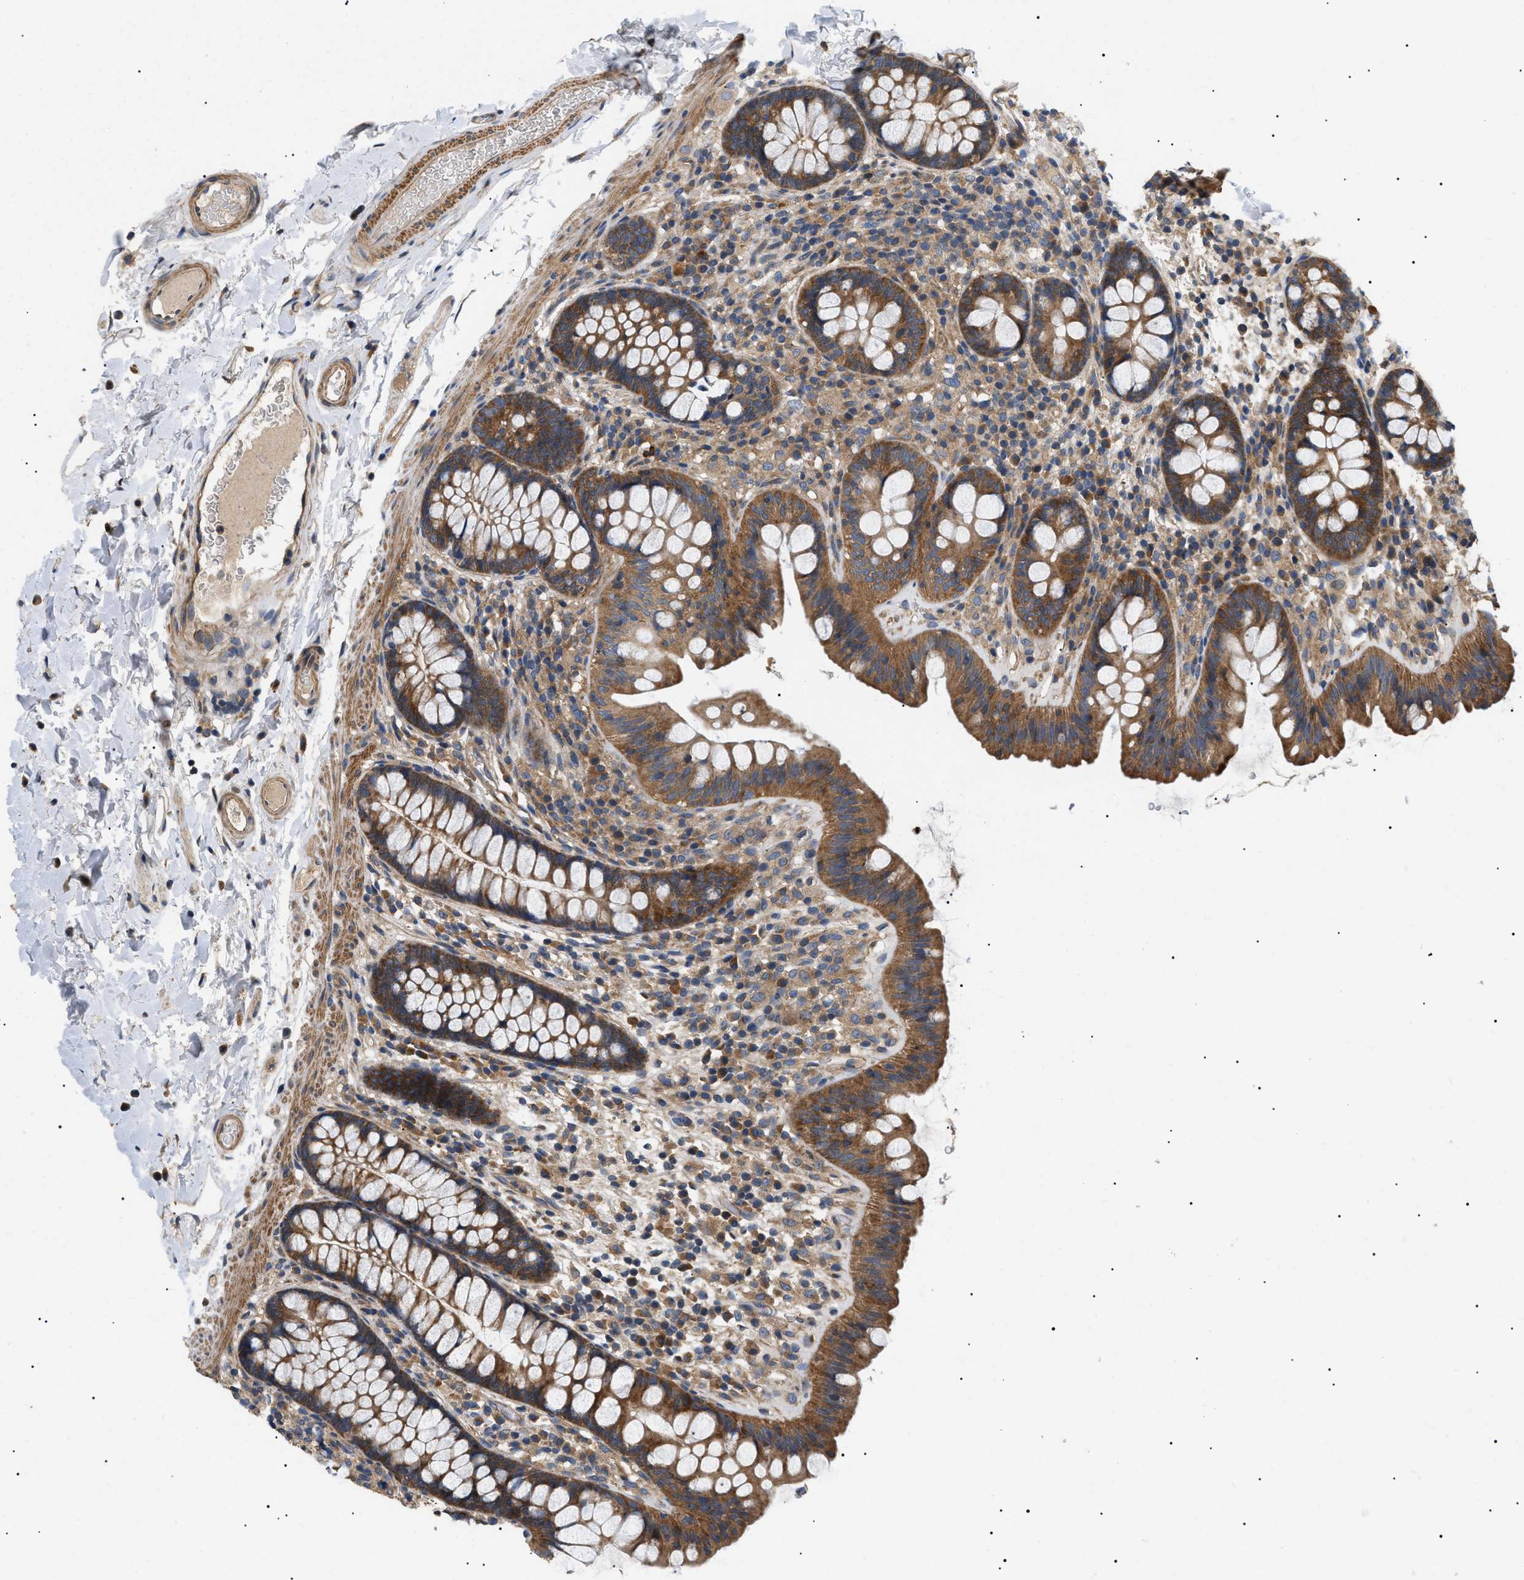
{"staining": {"intensity": "moderate", "quantity": "25%-75%", "location": "cytoplasmic/membranous"}, "tissue": "colon", "cell_type": "Endothelial cells", "image_type": "normal", "snomed": [{"axis": "morphology", "description": "Normal tissue, NOS"}, {"axis": "topography", "description": "Colon"}], "caption": "IHC micrograph of unremarkable colon: colon stained using IHC shows medium levels of moderate protein expression localized specifically in the cytoplasmic/membranous of endothelial cells, appearing as a cytoplasmic/membranous brown color.", "gene": "PPM1B", "patient": {"sex": "female", "age": 80}}